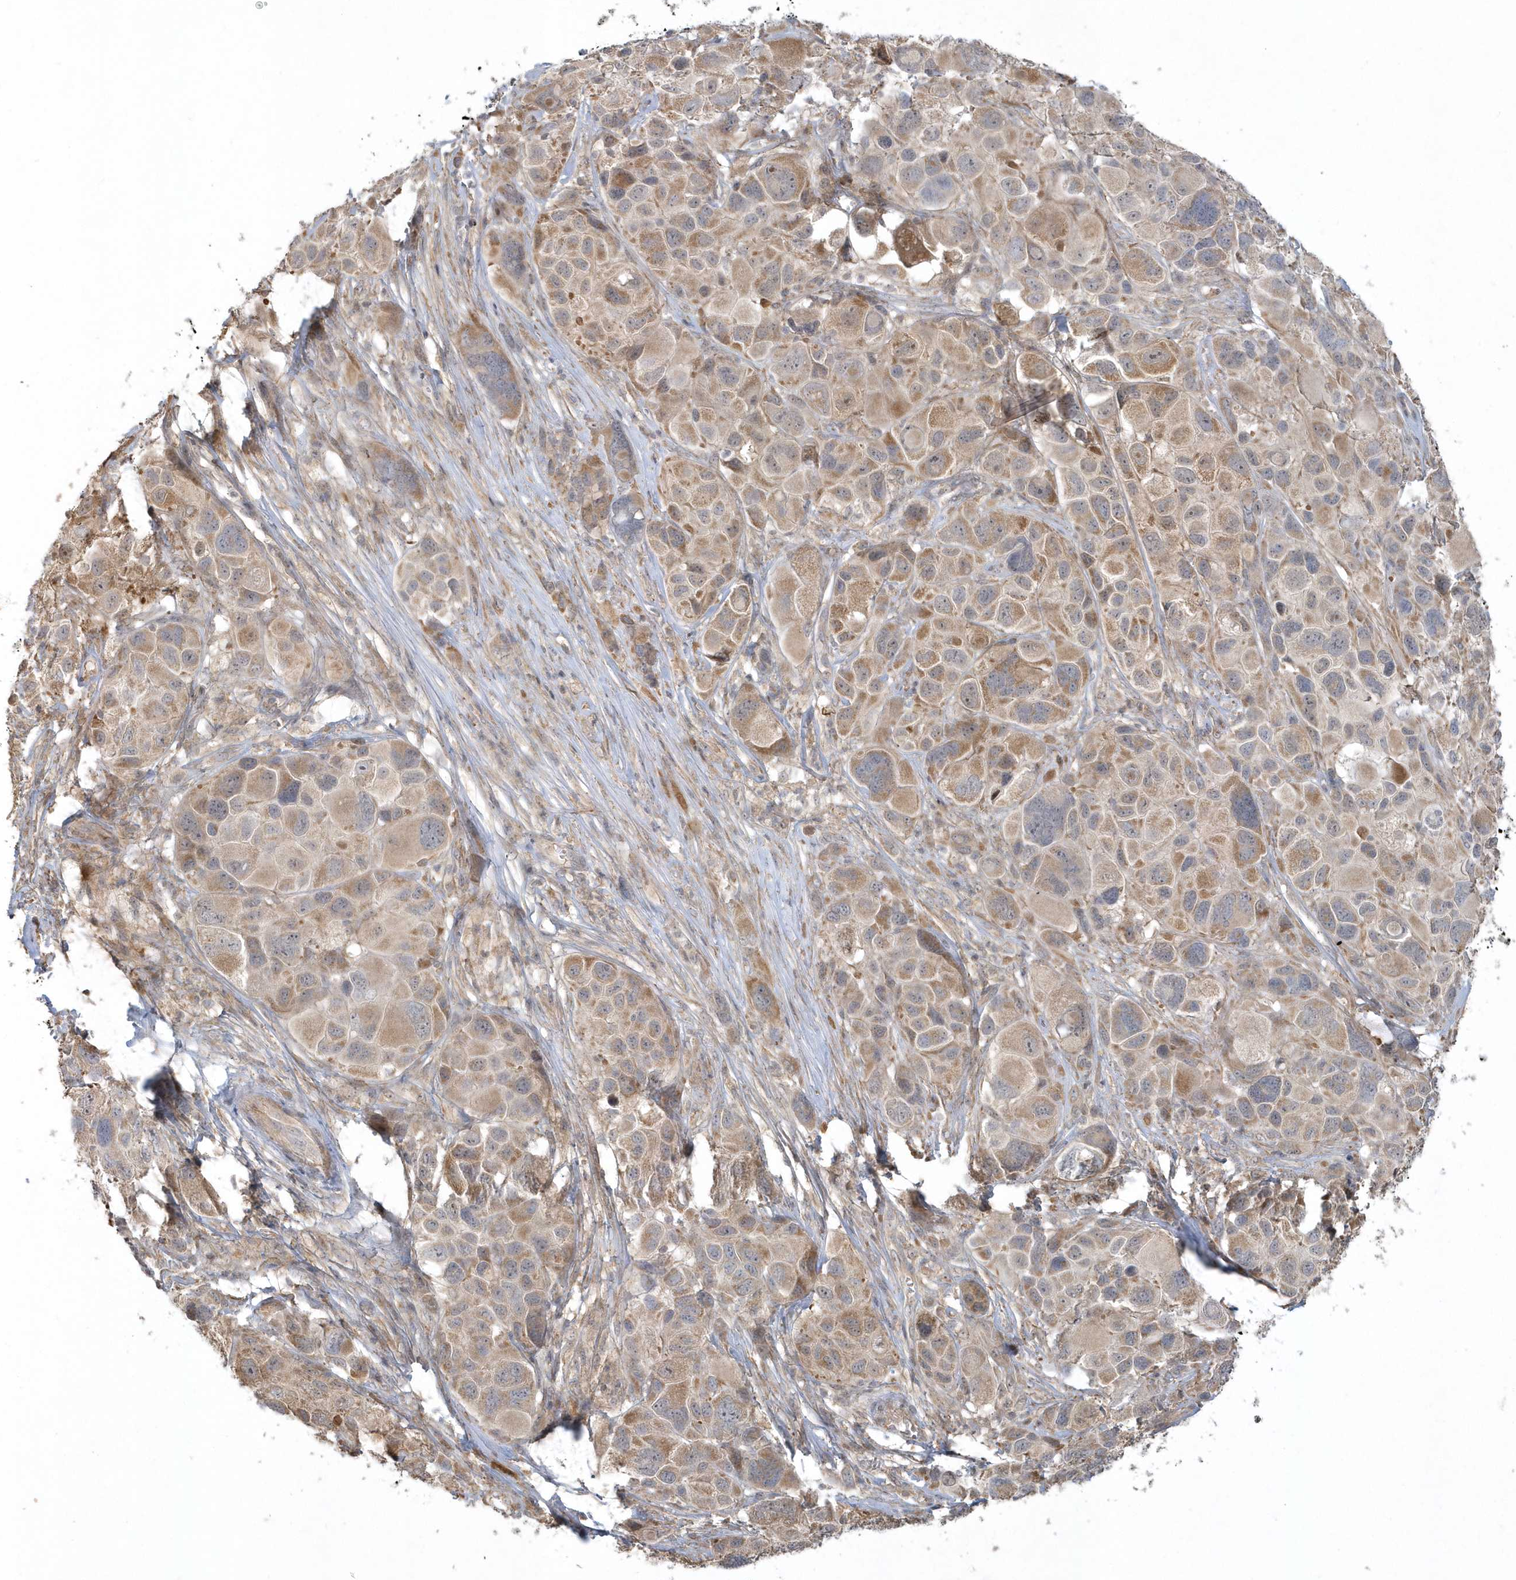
{"staining": {"intensity": "weak", "quantity": ">75%", "location": "cytoplasmic/membranous"}, "tissue": "melanoma", "cell_type": "Tumor cells", "image_type": "cancer", "snomed": [{"axis": "morphology", "description": "Malignant melanoma, NOS"}, {"axis": "topography", "description": "Skin of trunk"}], "caption": "Immunohistochemical staining of human melanoma shows low levels of weak cytoplasmic/membranous staining in about >75% of tumor cells.", "gene": "THG1L", "patient": {"sex": "male", "age": 71}}